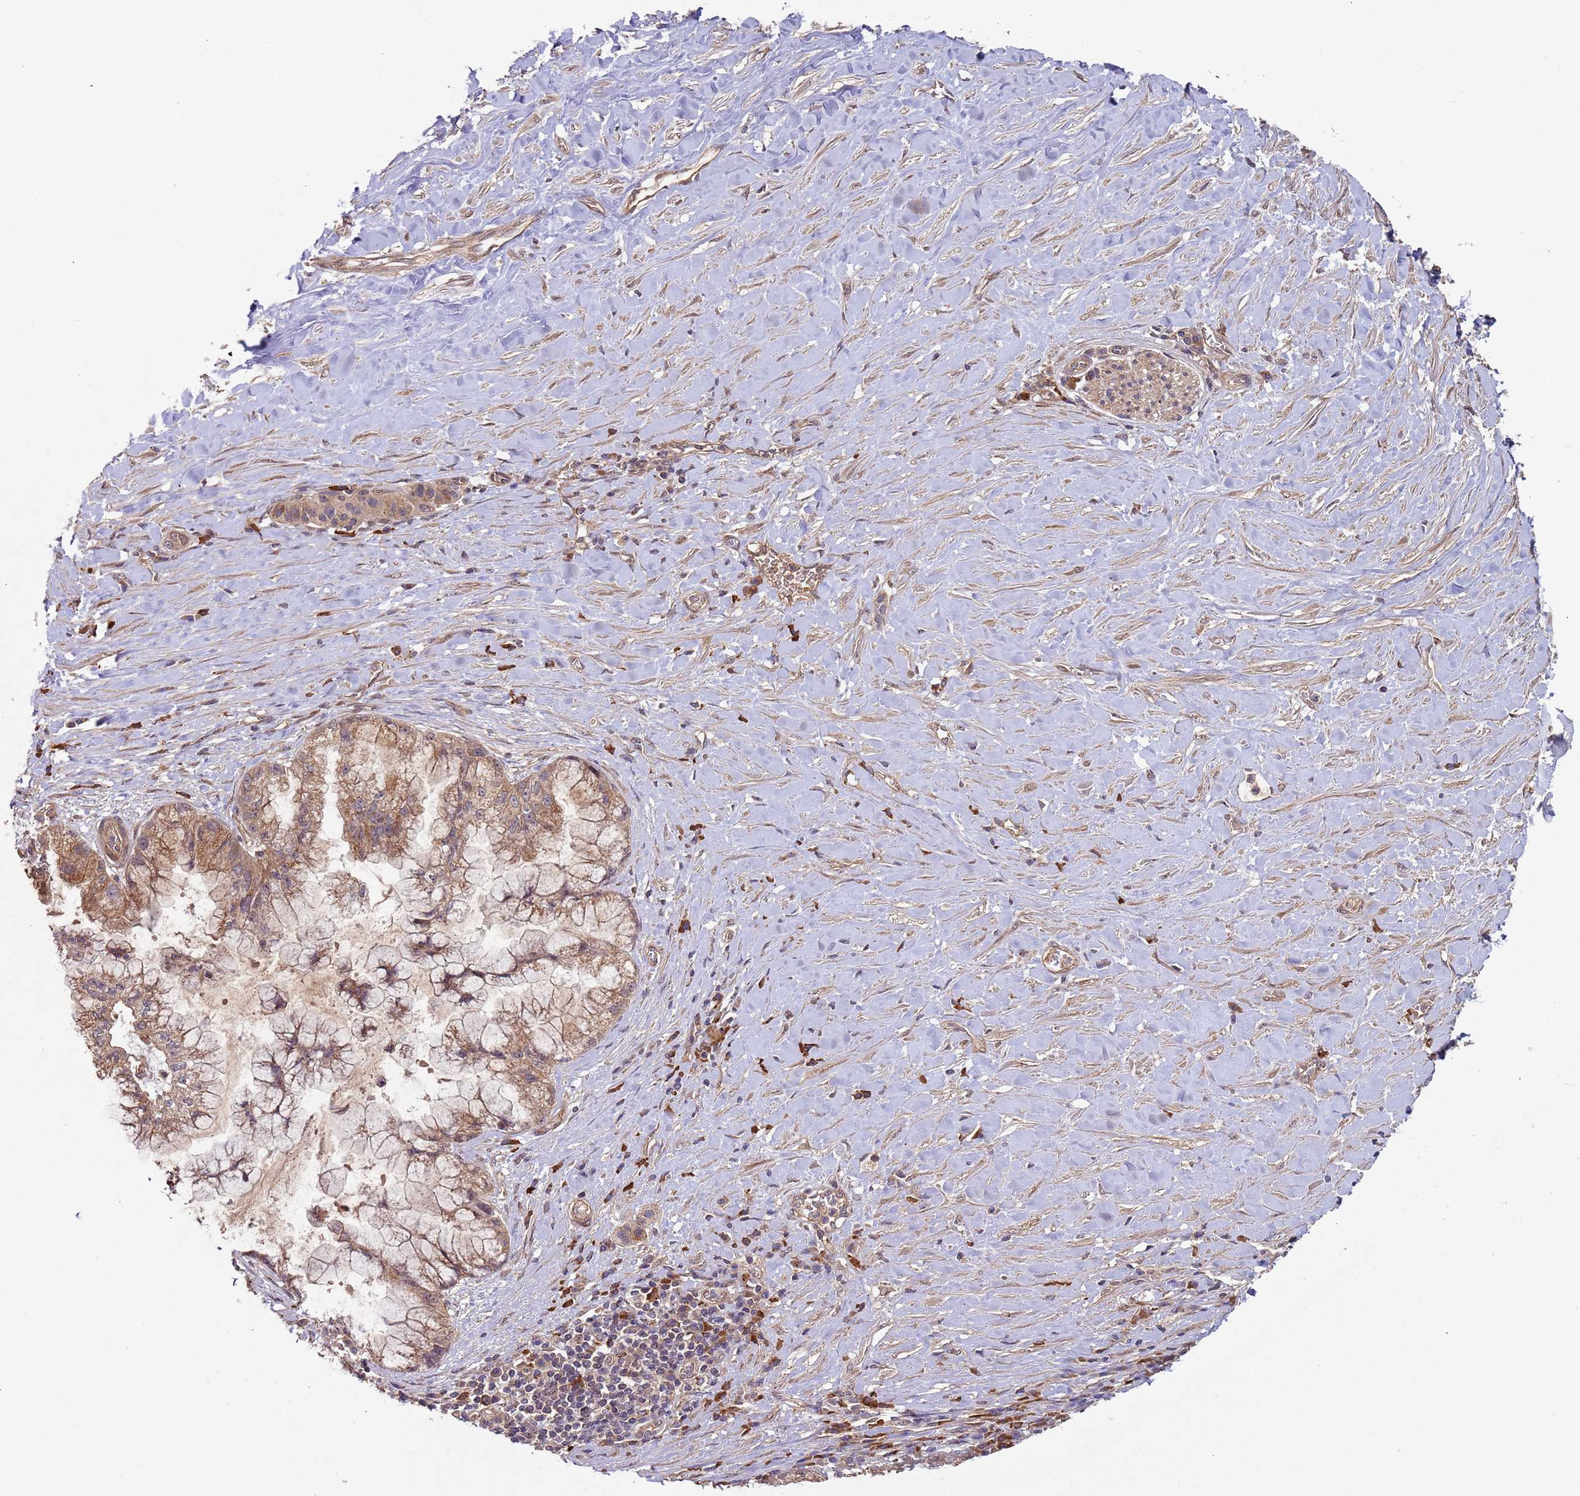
{"staining": {"intensity": "moderate", "quantity": "25%-75%", "location": "cytoplasmic/membranous"}, "tissue": "pancreatic cancer", "cell_type": "Tumor cells", "image_type": "cancer", "snomed": [{"axis": "morphology", "description": "Adenocarcinoma, NOS"}, {"axis": "topography", "description": "Pancreas"}], "caption": "Immunohistochemistry (IHC) of human pancreatic adenocarcinoma shows medium levels of moderate cytoplasmic/membranous expression in about 25%-75% of tumor cells. Using DAB (brown) and hematoxylin (blue) stains, captured at high magnification using brightfield microscopy.", "gene": "KANSL1L", "patient": {"sex": "male", "age": 73}}